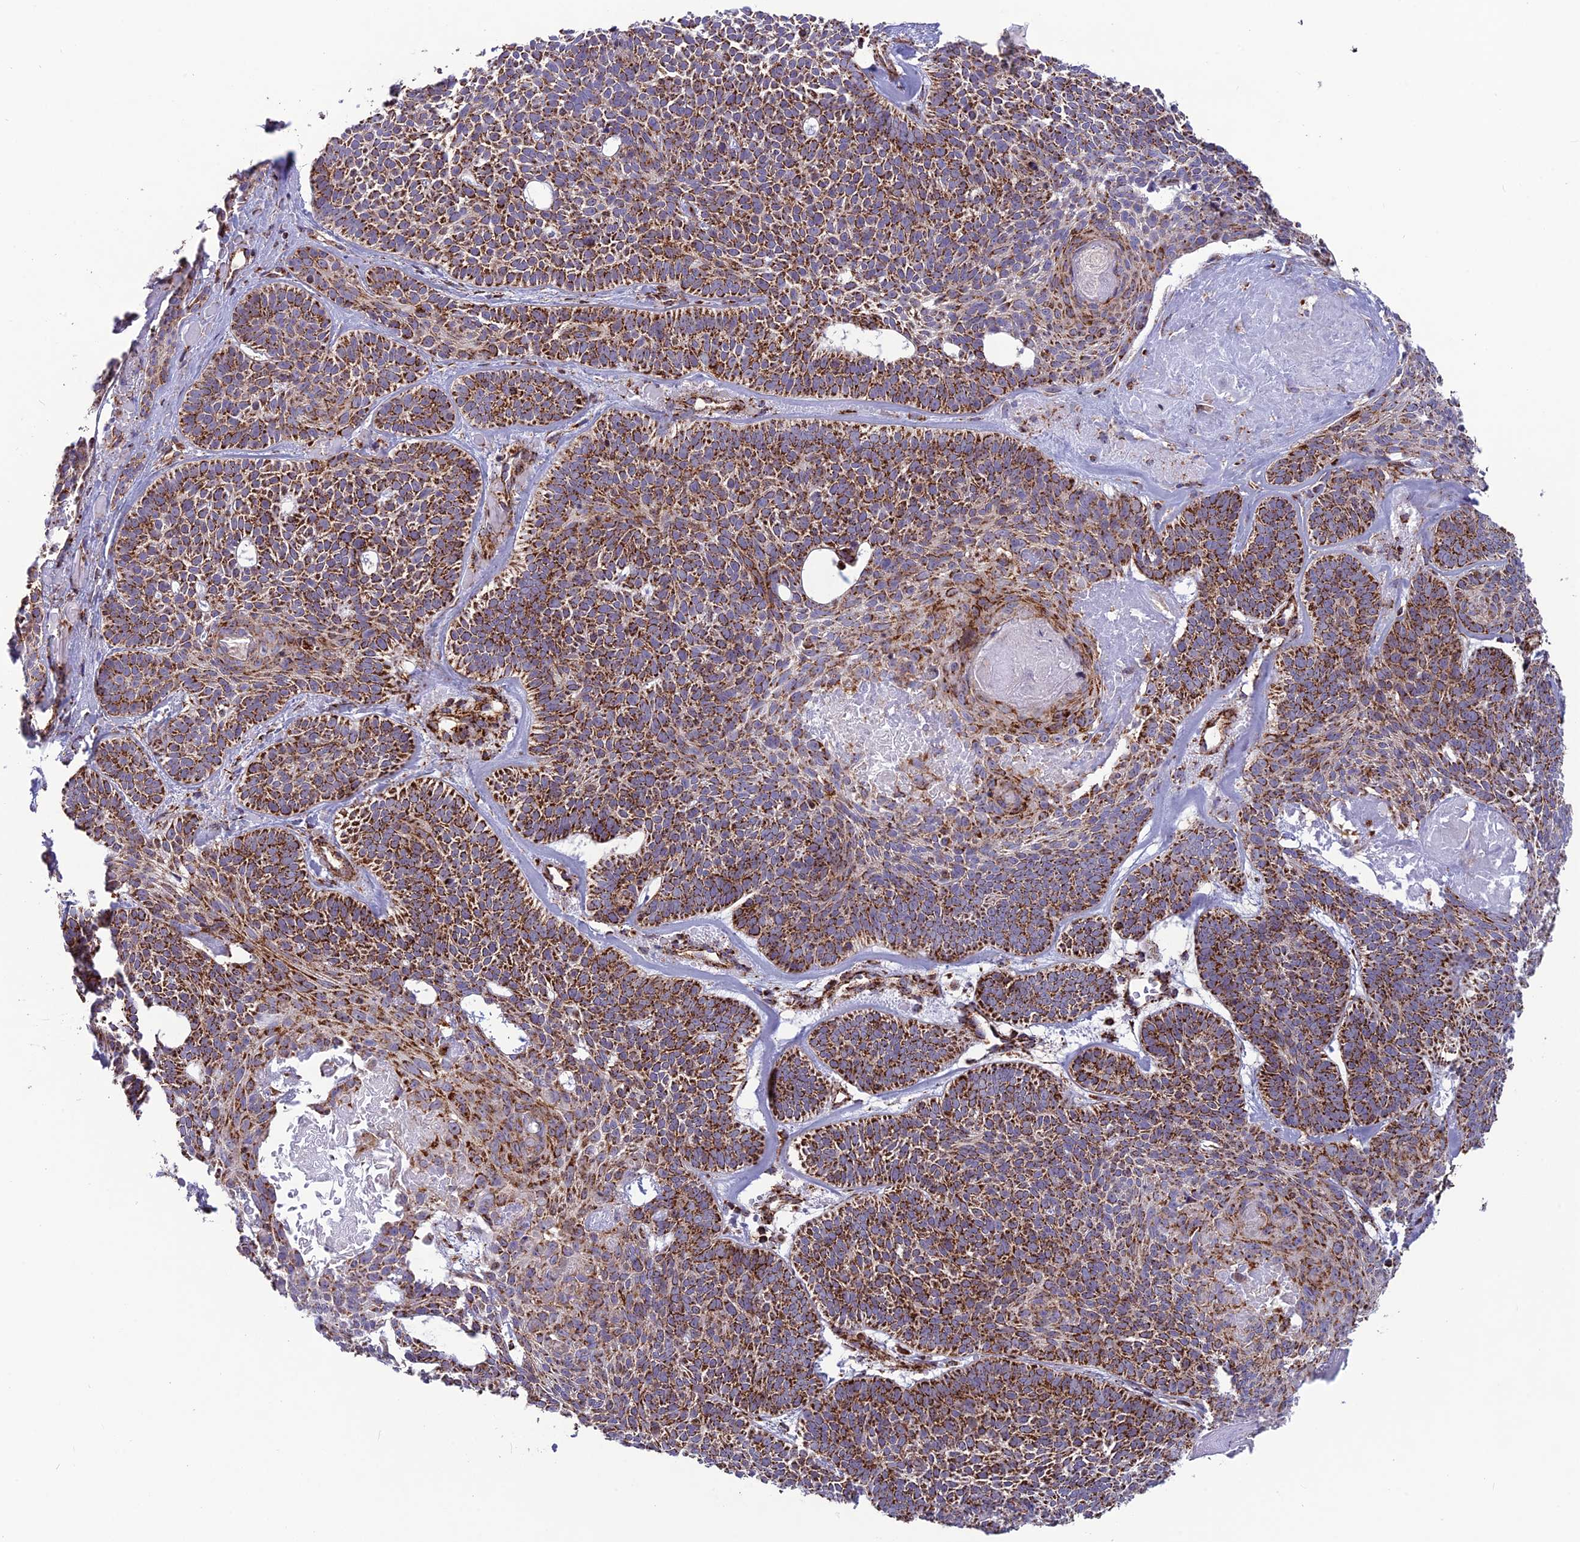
{"staining": {"intensity": "moderate", "quantity": ">75%", "location": "cytoplasmic/membranous"}, "tissue": "skin cancer", "cell_type": "Tumor cells", "image_type": "cancer", "snomed": [{"axis": "morphology", "description": "Basal cell carcinoma"}, {"axis": "topography", "description": "Skin"}], "caption": "Moderate cytoplasmic/membranous positivity is appreciated in approximately >75% of tumor cells in basal cell carcinoma (skin).", "gene": "MRPS18B", "patient": {"sex": "male", "age": 85}}